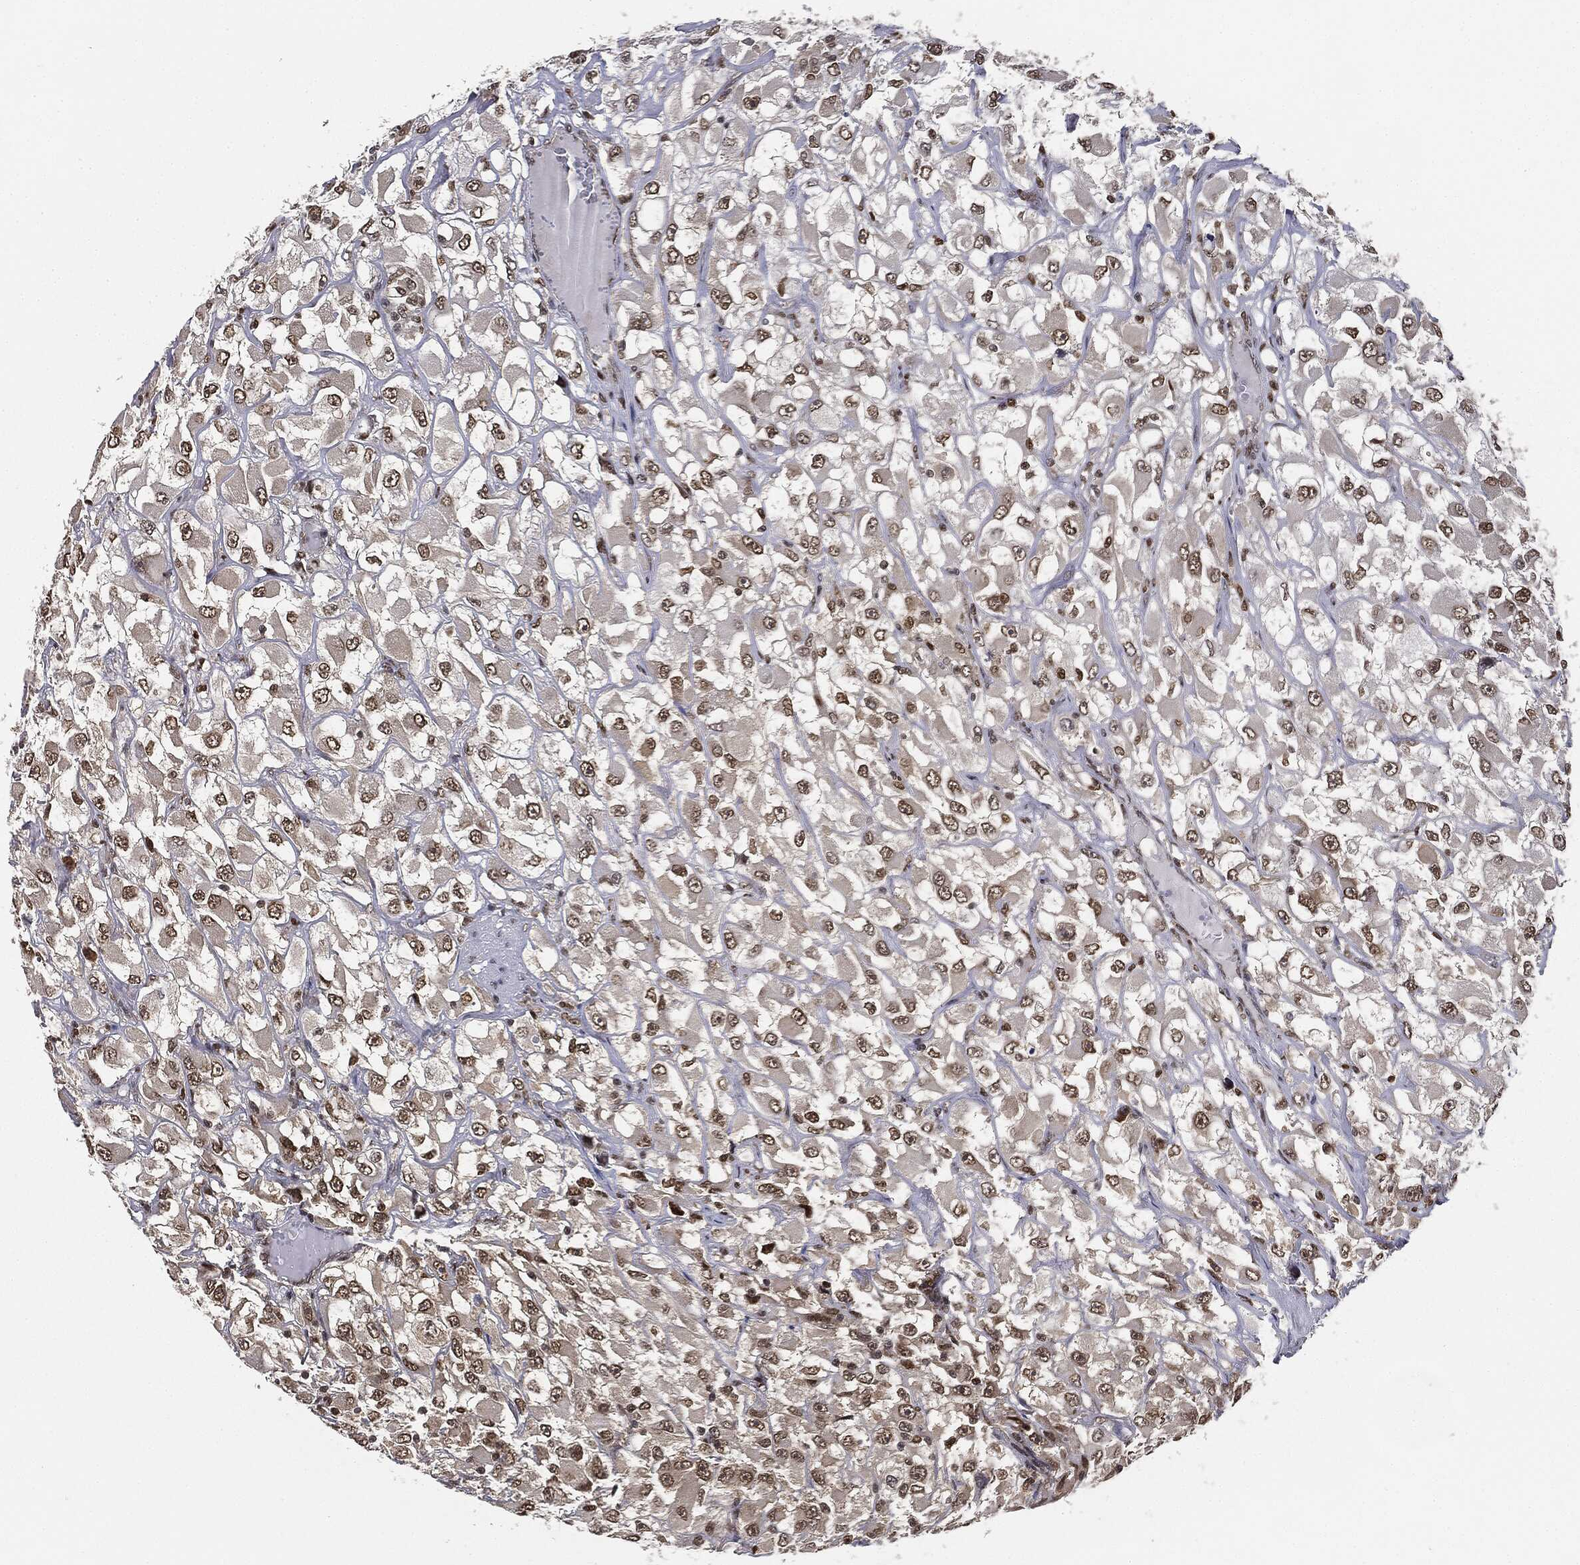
{"staining": {"intensity": "moderate", "quantity": "25%-75%", "location": "nuclear"}, "tissue": "renal cancer", "cell_type": "Tumor cells", "image_type": "cancer", "snomed": [{"axis": "morphology", "description": "Adenocarcinoma, NOS"}, {"axis": "topography", "description": "Kidney"}], "caption": "This is an image of IHC staining of renal adenocarcinoma, which shows moderate positivity in the nuclear of tumor cells.", "gene": "TBC1D22A", "patient": {"sex": "female", "age": 52}}